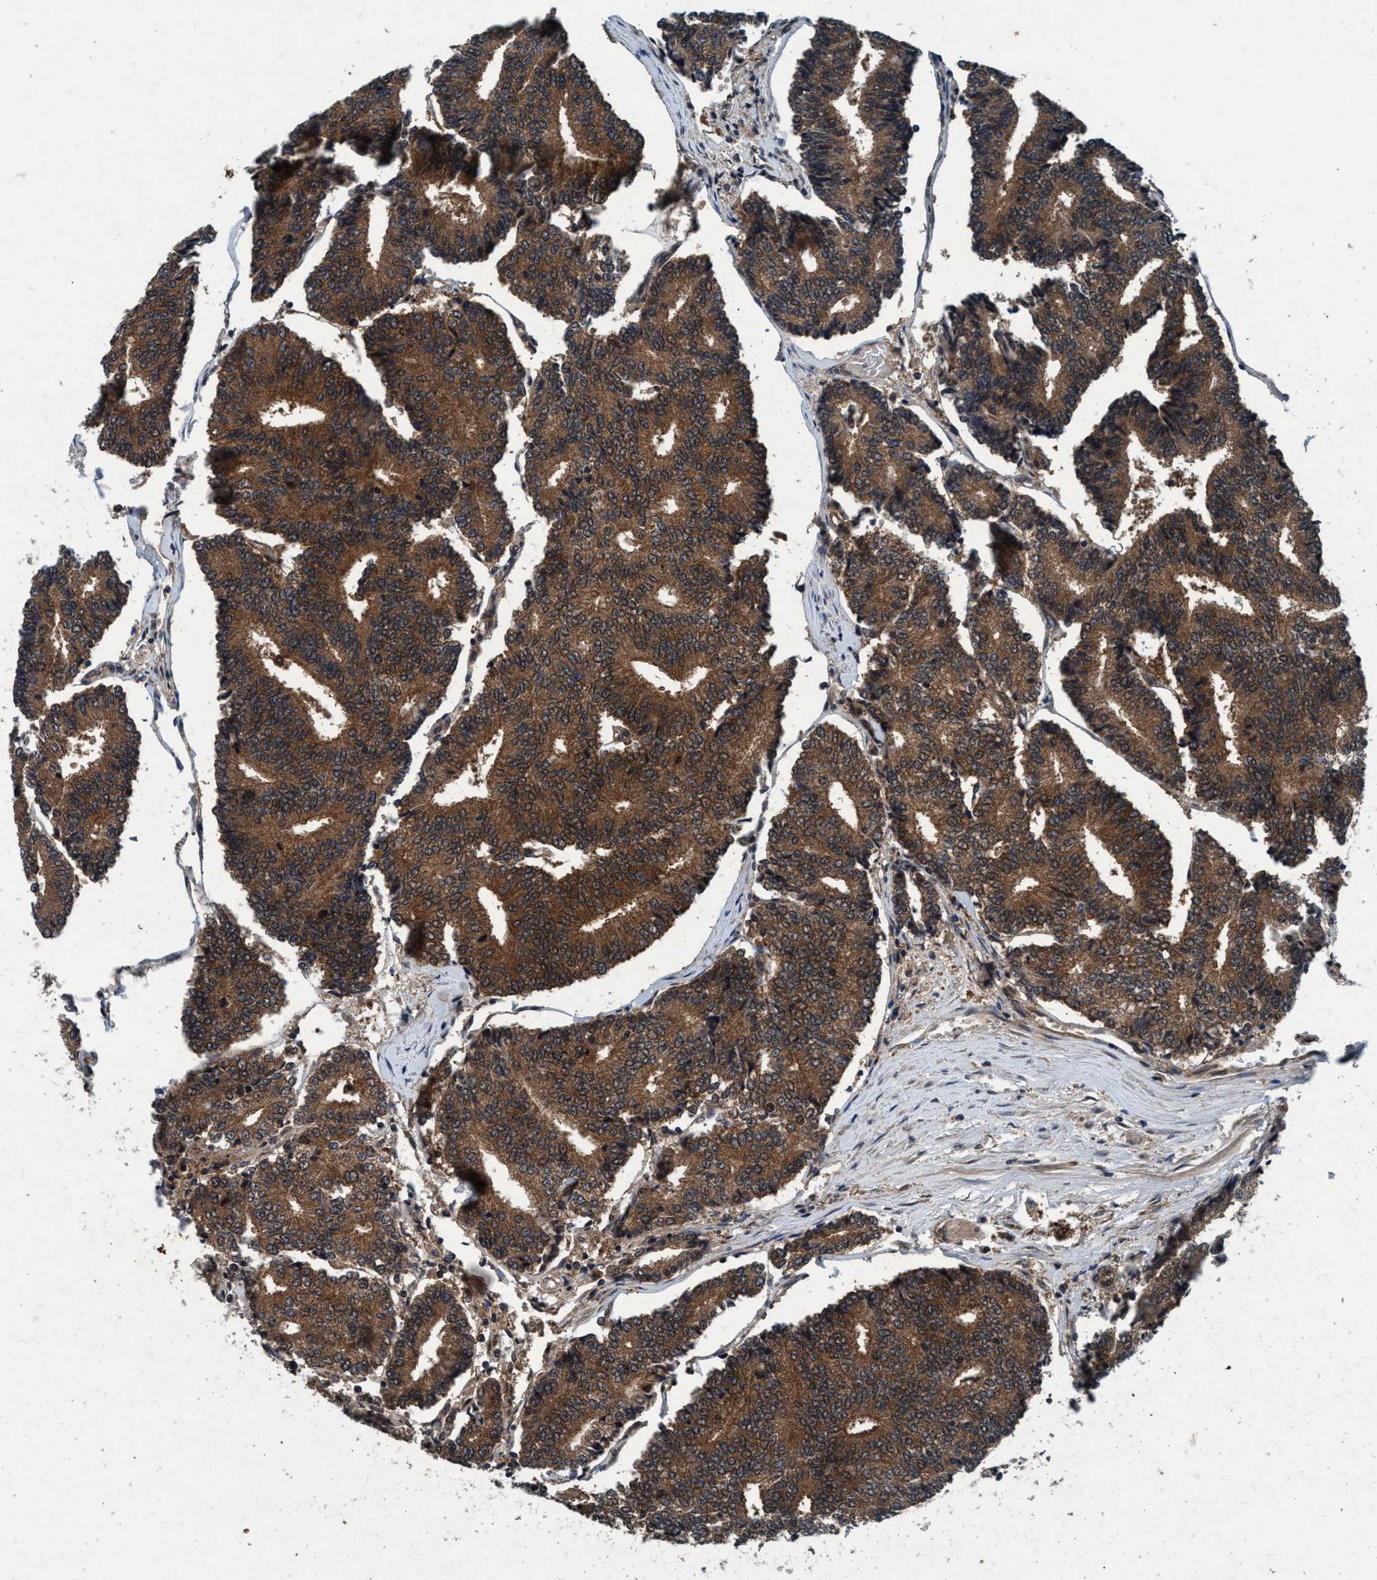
{"staining": {"intensity": "strong", "quantity": ">75%", "location": "cytoplasmic/membranous"}, "tissue": "prostate cancer", "cell_type": "Tumor cells", "image_type": "cancer", "snomed": [{"axis": "morphology", "description": "Normal tissue, NOS"}, {"axis": "morphology", "description": "Adenocarcinoma, High grade"}, {"axis": "topography", "description": "Prostate"}, {"axis": "topography", "description": "Seminal veicle"}], "caption": "Immunohistochemistry (IHC) micrograph of human prostate cancer (adenocarcinoma (high-grade)) stained for a protein (brown), which displays high levels of strong cytoplasmic/membranous expression in approximately >75% of tumor cells.", "gene": "AKT1S1", "patient": {"sex": "male", "age": 55}}